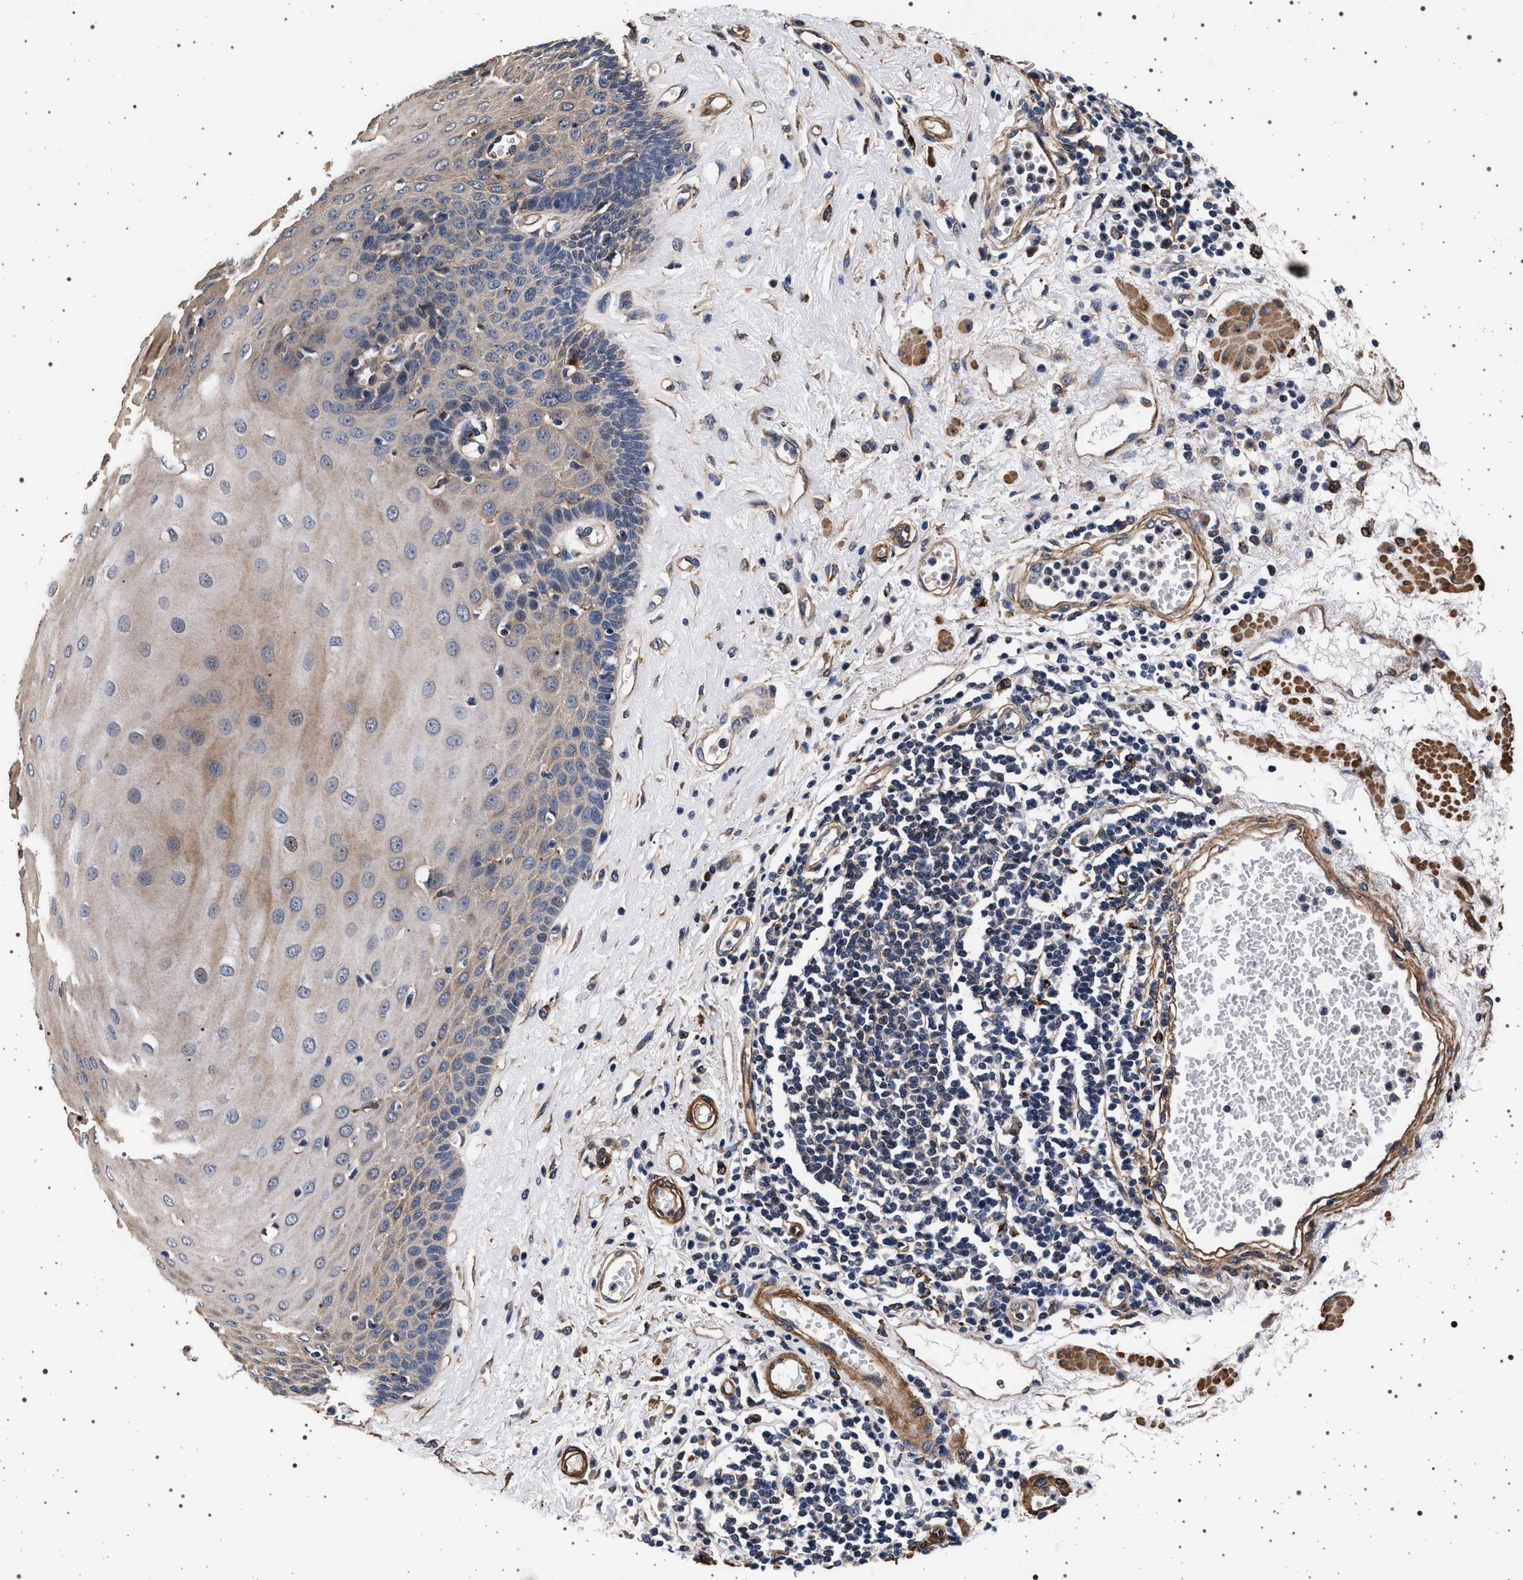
{"staining": {"intensity": "moderate", "quantity": ">75%", "location": "cytoplasmic/membranous"}, "tissue": "esophagus", "cell_type": "Squamous epithelial cells", "image_type": "normal", "snomed": [{"axis": "morphology", "description": "Normal tissue, NOS"}, {"axis": "morphology", "description": "Squamous cell carcinoma, NOS"}, {"axis": "topography", "description": "Esophagus"}], "caption": "High-power microscopy captured an immunohistochemistry photomicrograph of benign esophagus, revealing moderate cytoplasmic/membranous expression in approximately >75% of squamous epithelial cells. (brown staining indicates protein expression, while blue staining denotes nuclei).", "gene": "KCNK6", "patient": {"sex": "male", "age": 65}}